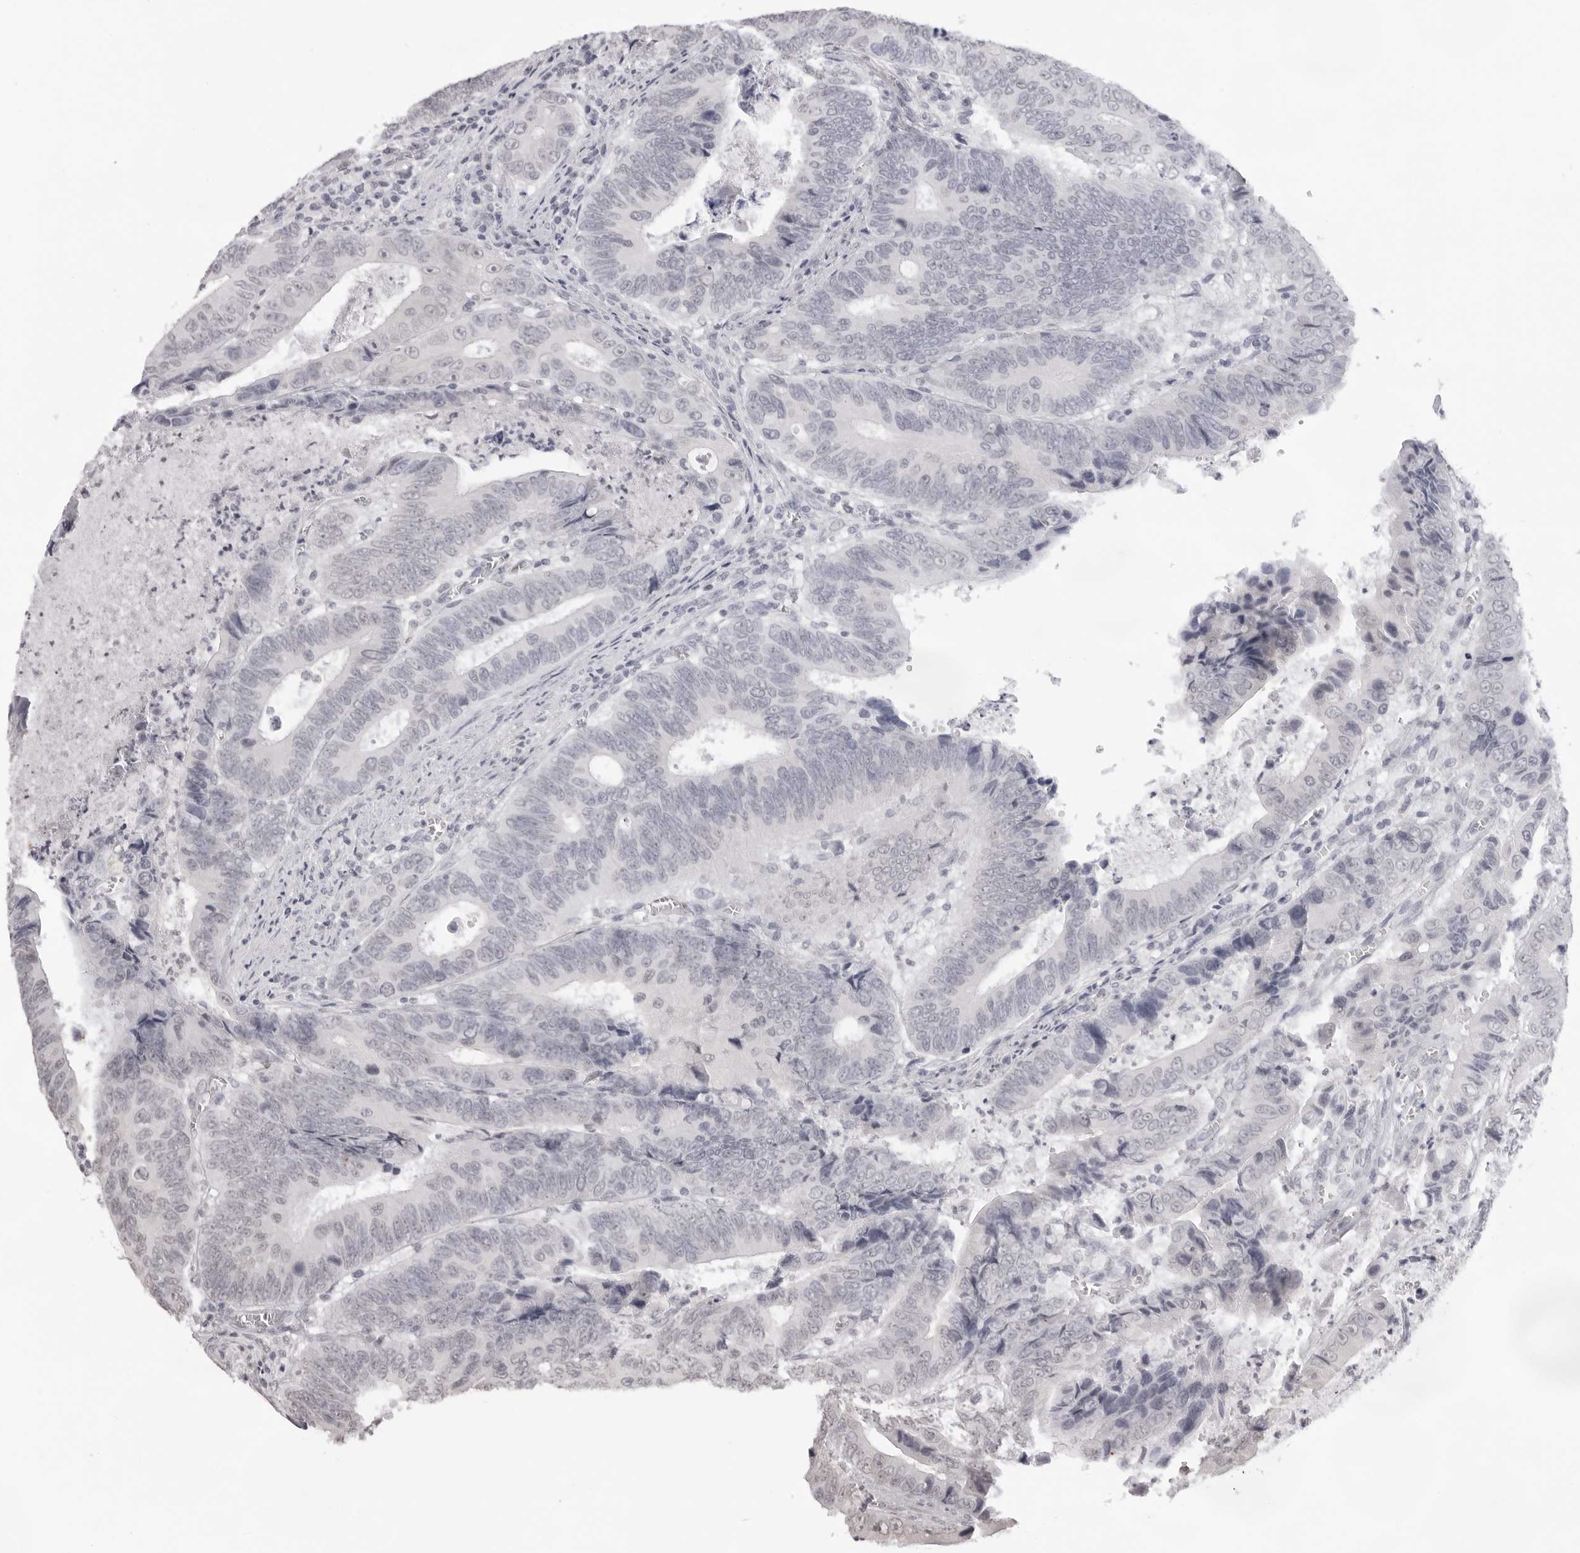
{"staining": {"intensity": "negative", "quantity": "none", "location": "none"}, "tissue": "colorectal cancer", "cell_type": "Tumor cells", "image_type": "cancer", "snomed": [{"axis": "morphology", "description": "Adenocarcinoma, NOS"}, {"axis": "topography", "description": "Colon"}], "caption": "High magnification brightfield microscopy of adenocarcinoma (colorectal) stained with DAB (brown) and counterstained with hematoxylin (blue): tumor cells show no significant positivity.", "gene": "NTM", "patient": {"sex": "male", "age": 72}}